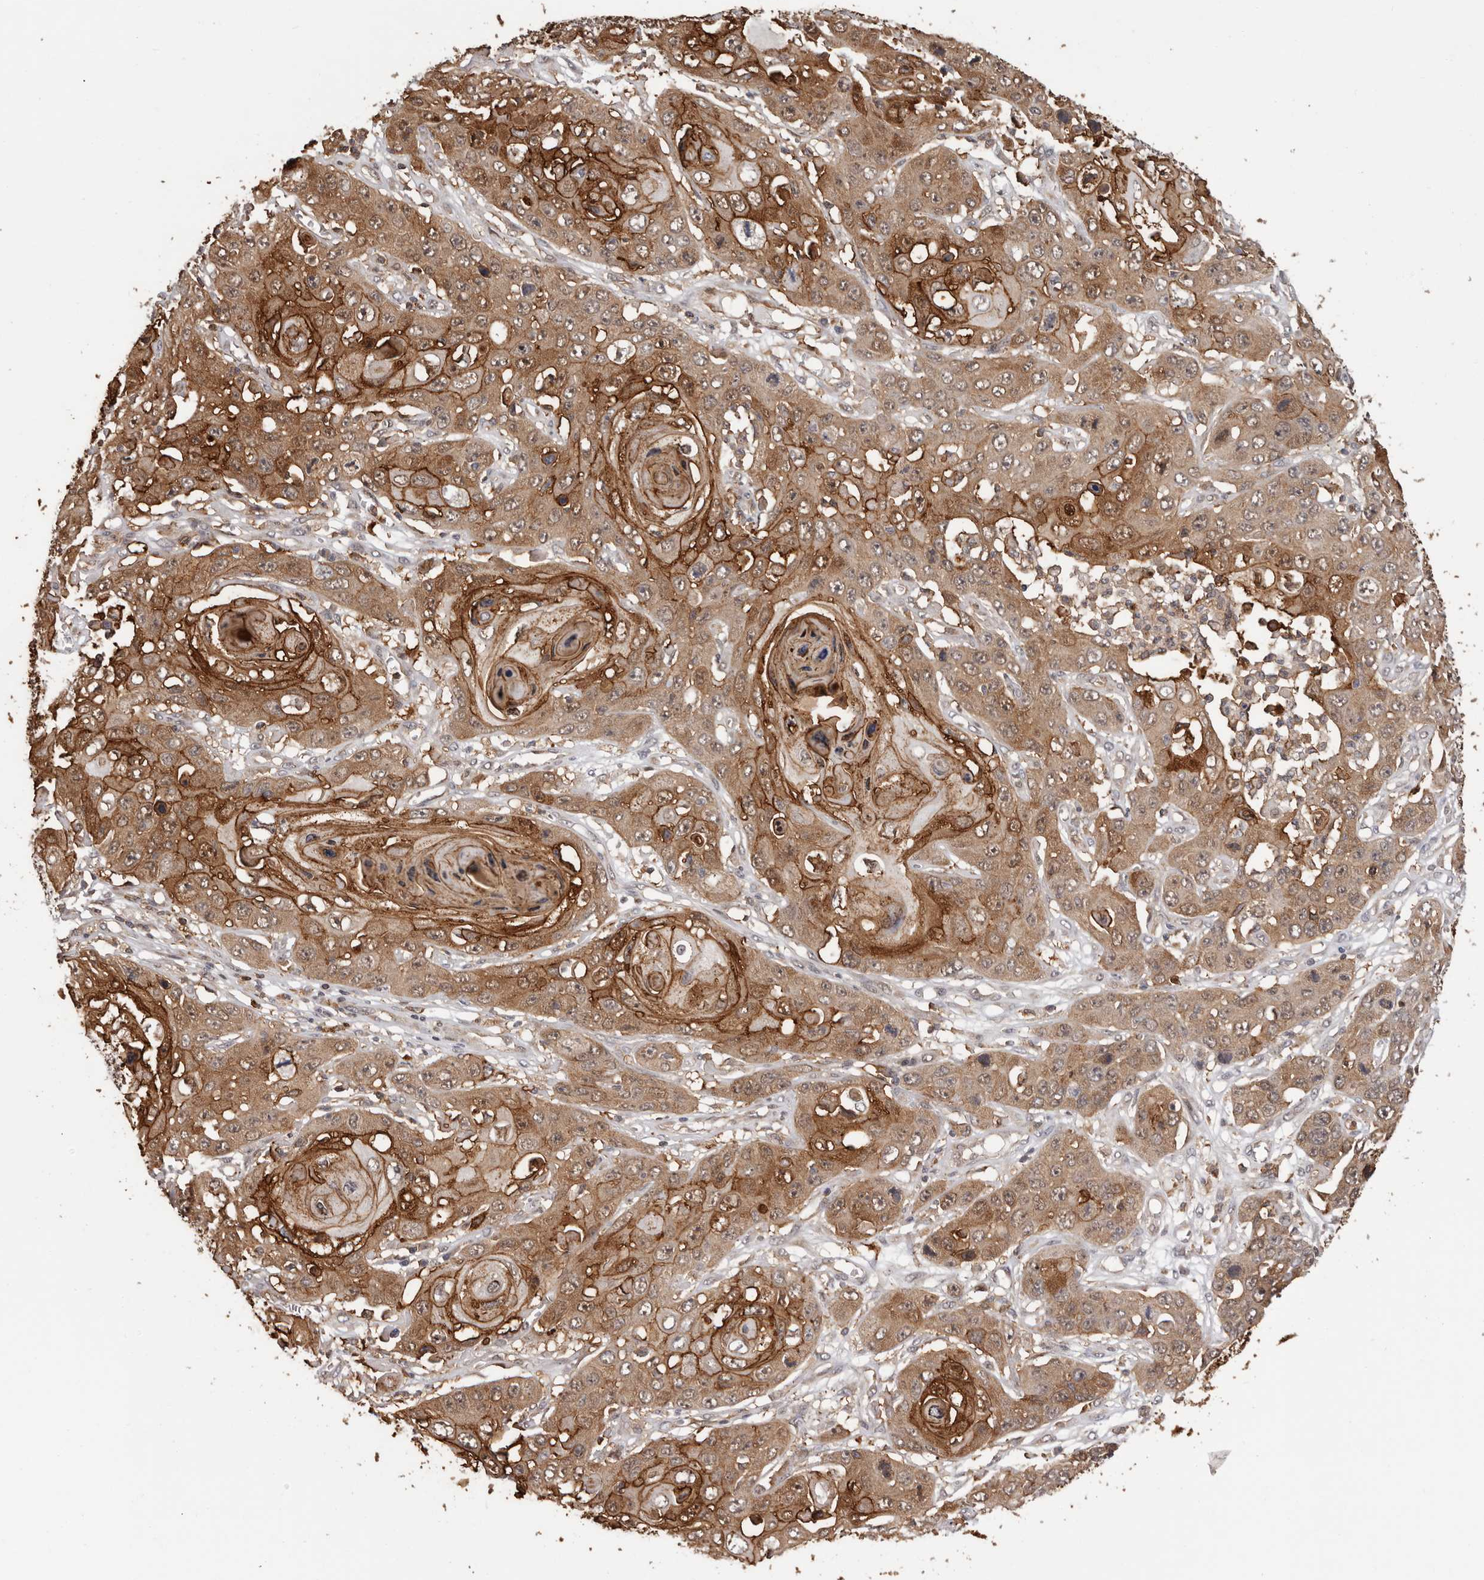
{"staining": {"intensity": "strong", "quantity": ">75%", "location": "cytoplasmic/membranous"}, "tissue": "skin cancer", "cell_type": "Tumor cells", "image_type": "cancer", "snomed": [{"axis": "morphology", "description": "Squamous cell carcinoma, NOS"}, {"axis": "topography", "description": "Skin"}], "caption": "Human skin cancer stained with a brown dye shows strong cytoplasmic/membranous positive staining in approximately >75% of tumor cells.", "gene": "PRR12", "patient": {"sex": "male", "age": 55}}